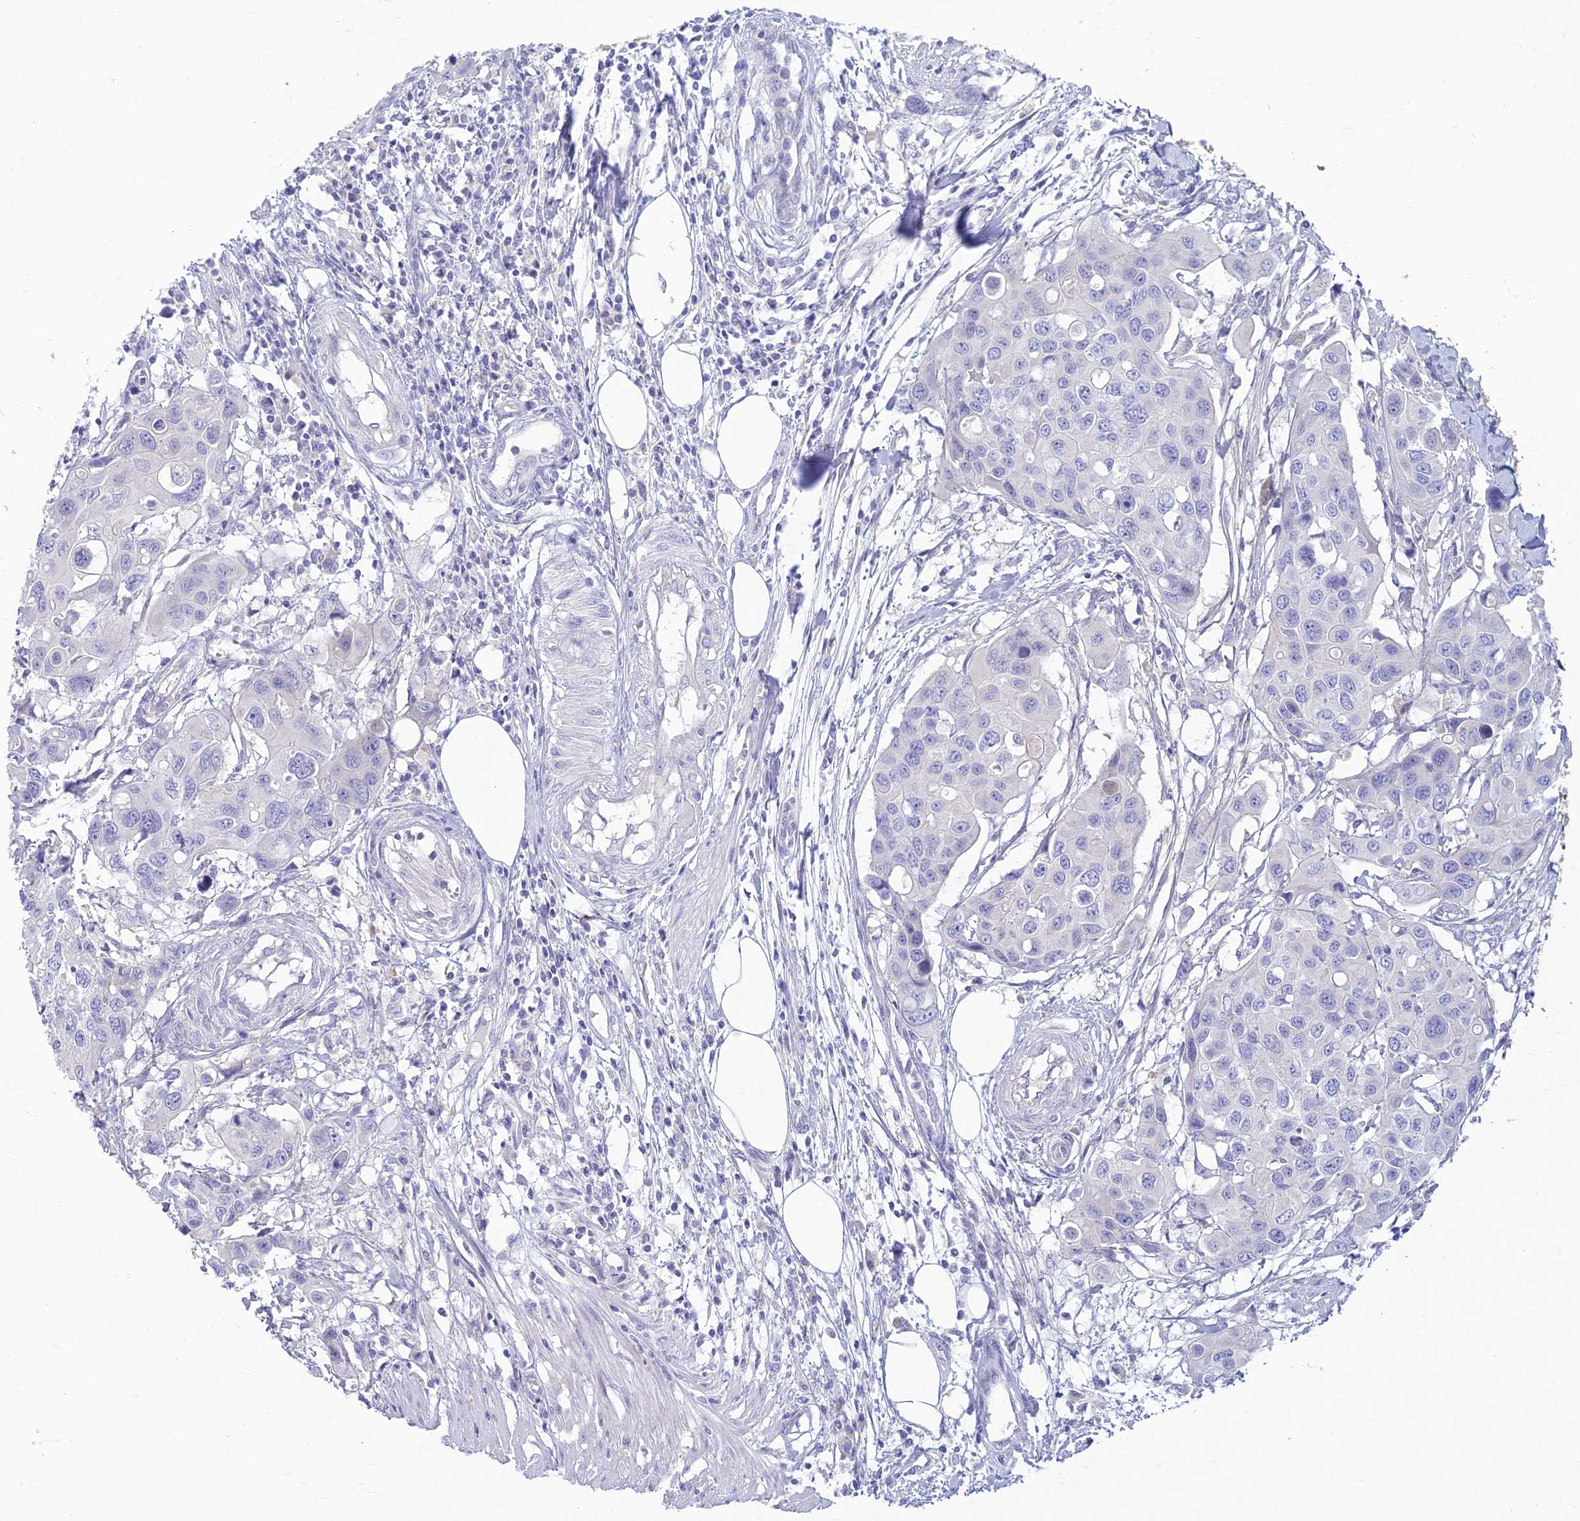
{"staining": {"intensity": "negative", "quantity": "none", "location": "none"}, "tissue": "colorectal cancer", "cell_type": "Tumor cells", "image_type": "cancer", "snomed": [{"axis": "morphology", "description": "Adenocarcinoma, NOS"}, {"axis": "topography", "description": "Colon"}], "caption": "High power microscopy micrograph of an immunohistochemistry photomicrograph of colorectal cancer, revealing no significant expression in tumor cells.", "gene": "SLC25A41", "patient": {"sex": "male", "age": 77}}